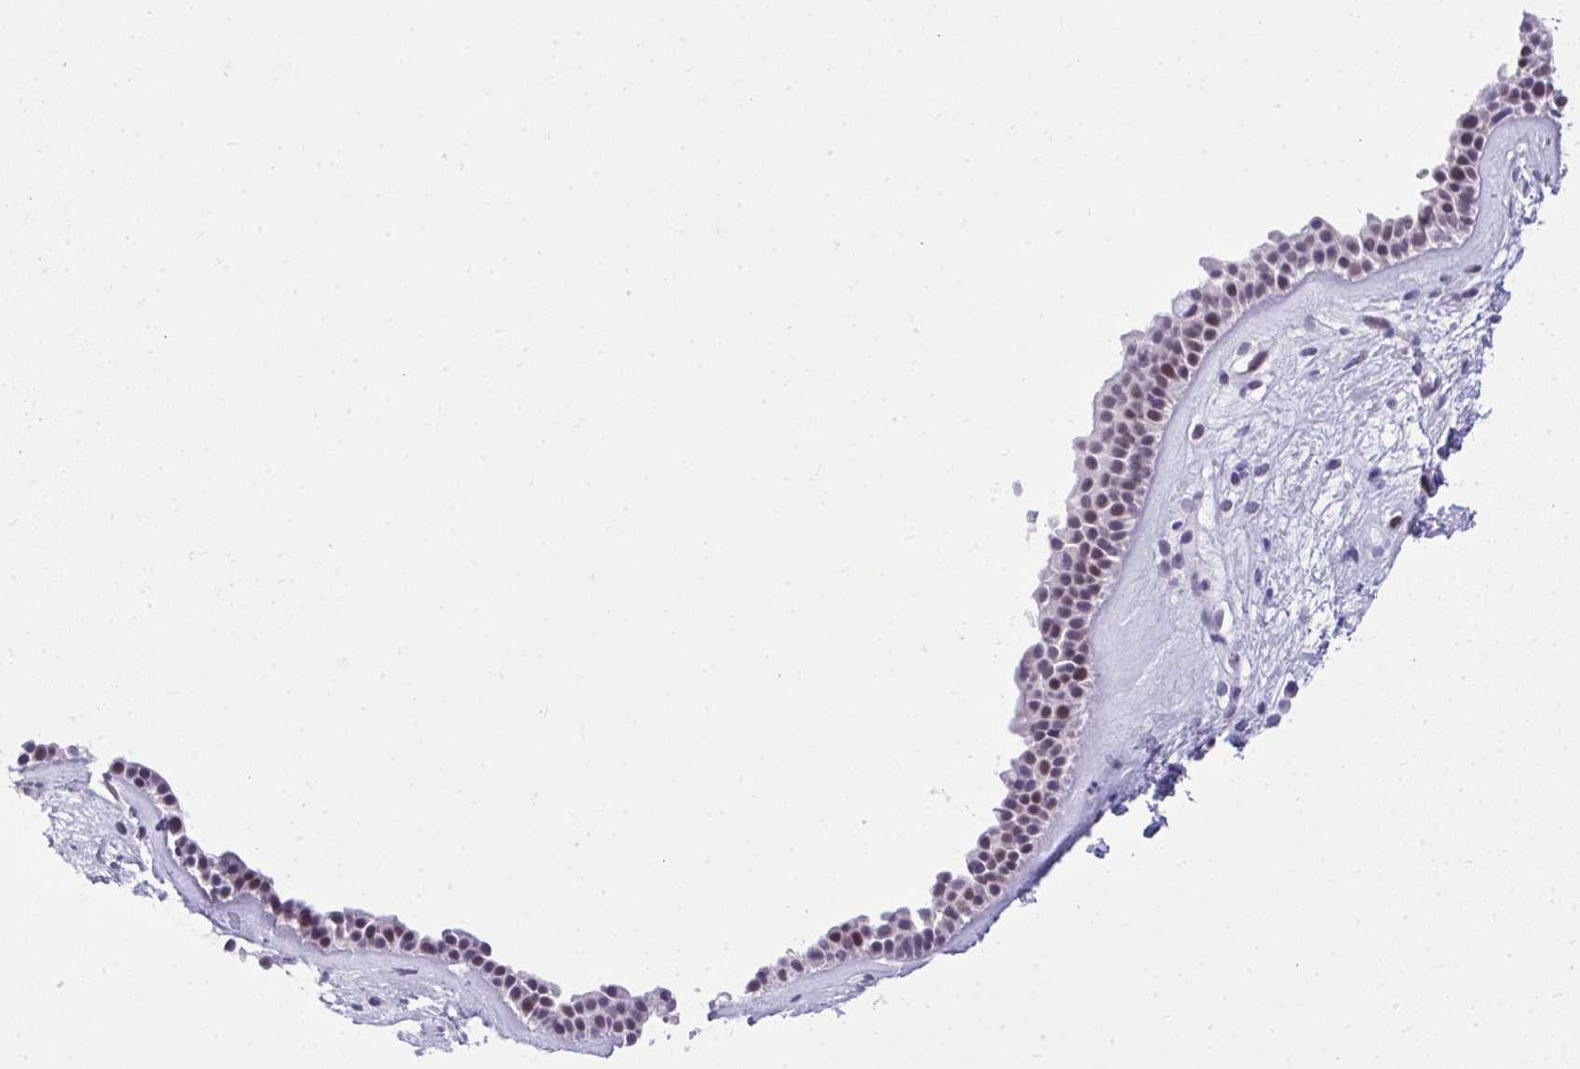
{"staining": {"intensity": "weak", "quantity": ">75%", "location": "nuclear"}, "tissue": "nasopharynx", "cell_type": "Respiratory epithelial cells", "image_type": "normal", "snomed": [{"axis": "morphology", "description": "Normal tissue, NOS"}, {"axis": "topography", "description": "Nasopharynx"}], "caption": "A micrograph of nasopharynx stained for a protein shows weak nuclear brown staining in respiratory epithelial cells. The staining was performed using DAB (3,3'-diaminobenzidine), with brown indicating positive protein expression. Nuclei are stained blue with hematoxylin.", "gene": "TEAD4", "patient": {"sex": "male", "age": 56}}